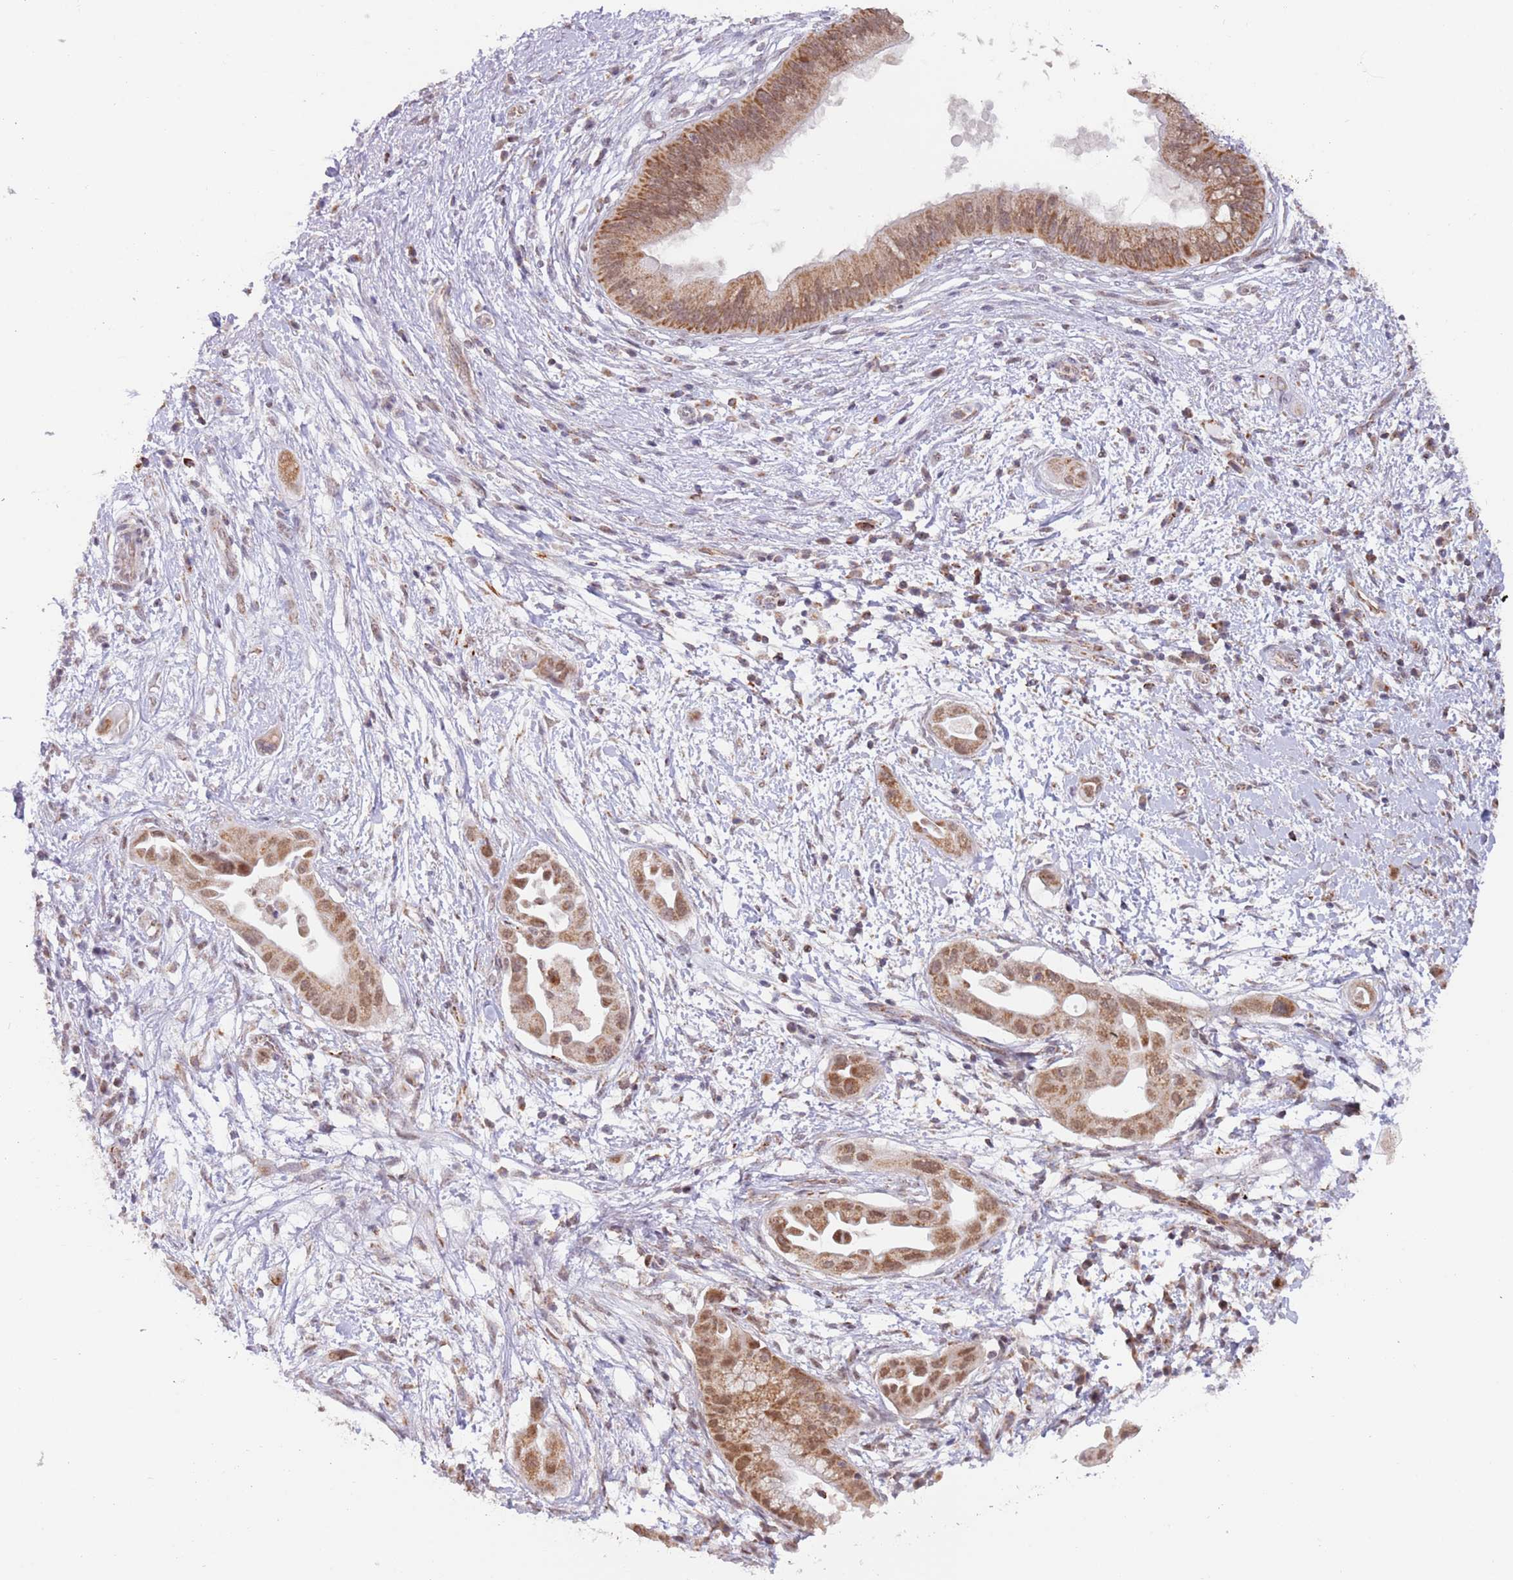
{"staining": {"intensity": "moderate", "quantity": ">75%", "location": "cytoplasmic/membranous,nuclear"}, "tissue": "pancreatic cancer", "cell_type": "Tumor cells", "image_type": "cancer", "snomed": [{"axis": "morphology", "description": "Adenocarcinoma, NOS"}, {"axis": "topography", "description": "Pancreas"}], "caption": "This histopathology image displays immunohistochemistry (IHC) staining of human pancreatic adenocarcinoma, with medium moderate cytoplasmic/membranous and nuclear expression in about >75% of tumor cells.", "gene": "TIMM13", "patient": {"sex": "male", "age": 68}}